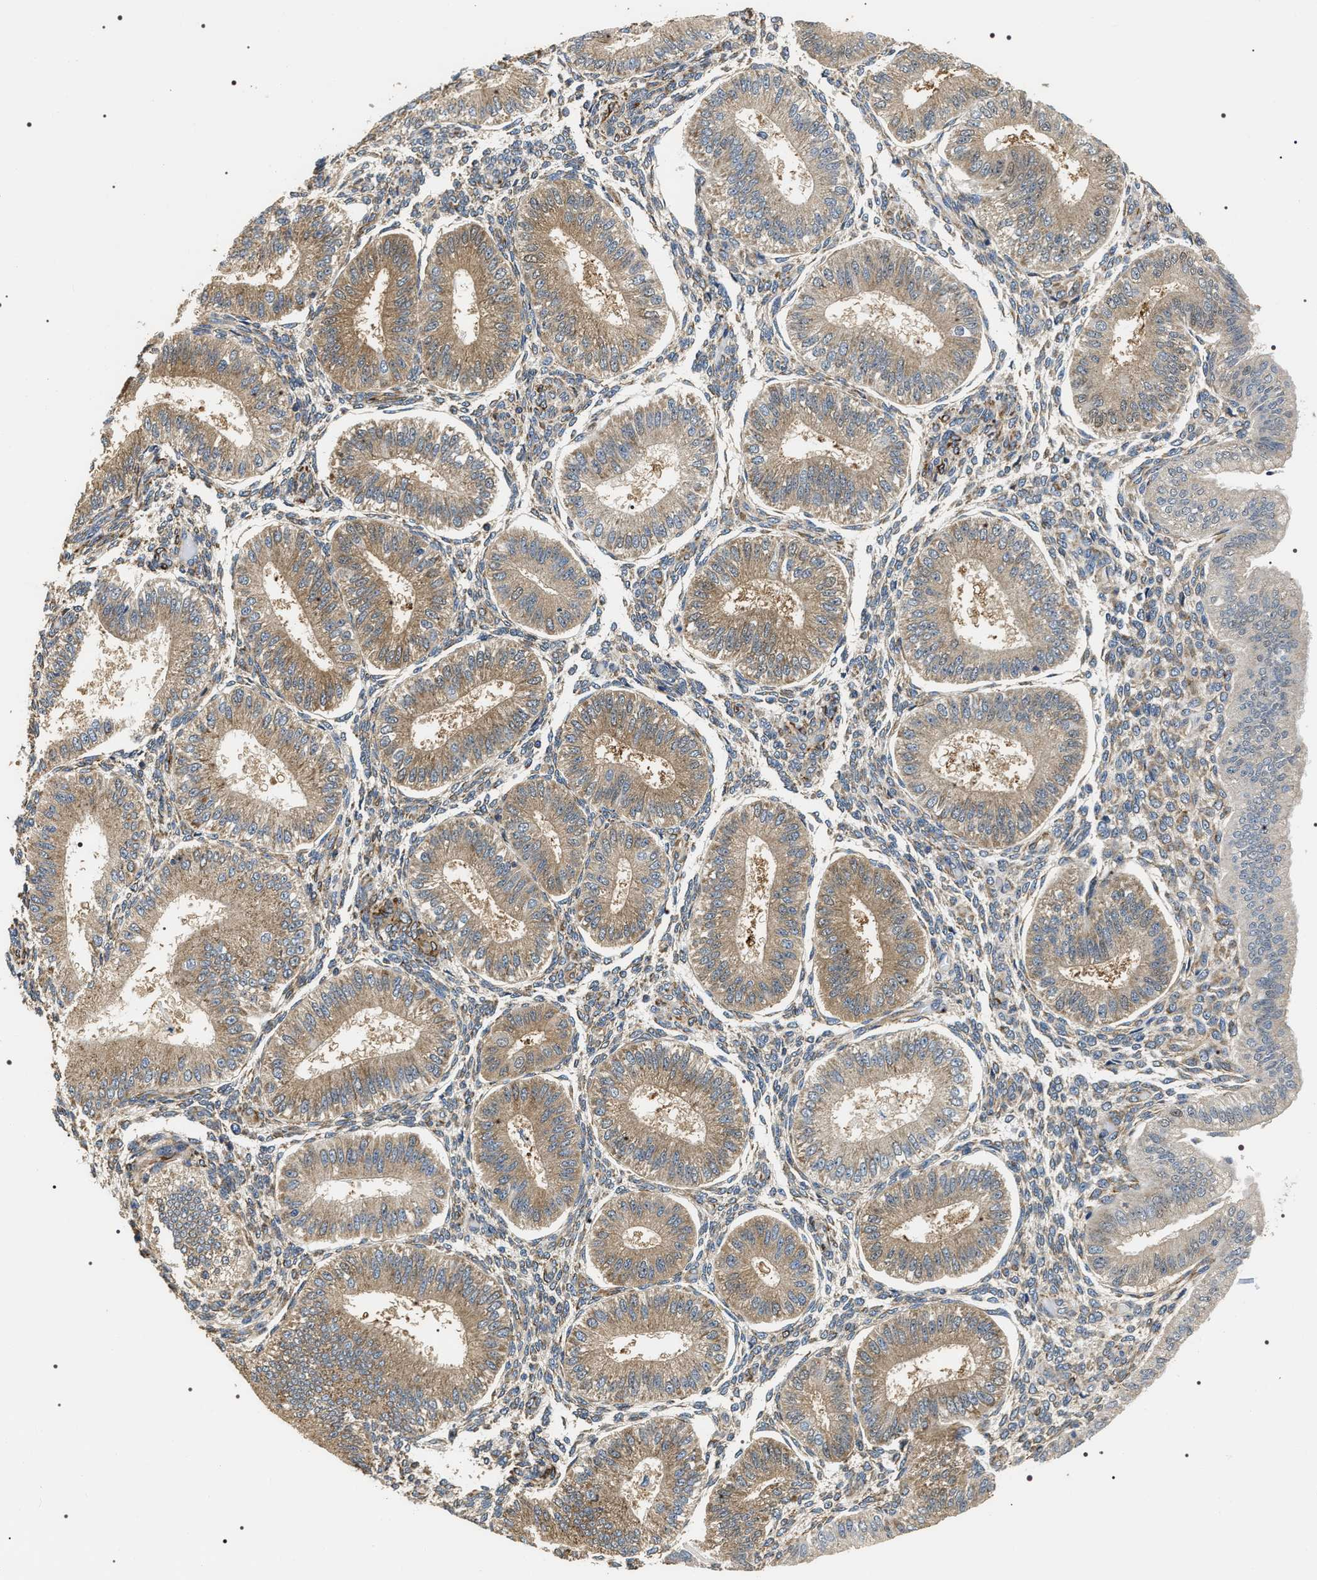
{"staining": {"intensity": "moderate", "quantity": "<25%", "location": "cytoplasmic/membranous"}, "tissue": "endometrium", "cell_type": "Cells in endometrial stroma", "image_type": "normal", "snomed": [{"axis": "morphology", "description": "Normal tissue, NOS"}, {"axis": "topography", "description": "Endometrium"}], "caption": "Protein expression analysis of unremarkable endometrium displays moderate cytoplasmic/membranous expression in approximately <25% of cells in endometrial stroma.", "gene": "ZC3HAV1L", "patient": {"sex": "female", "age": 39}}